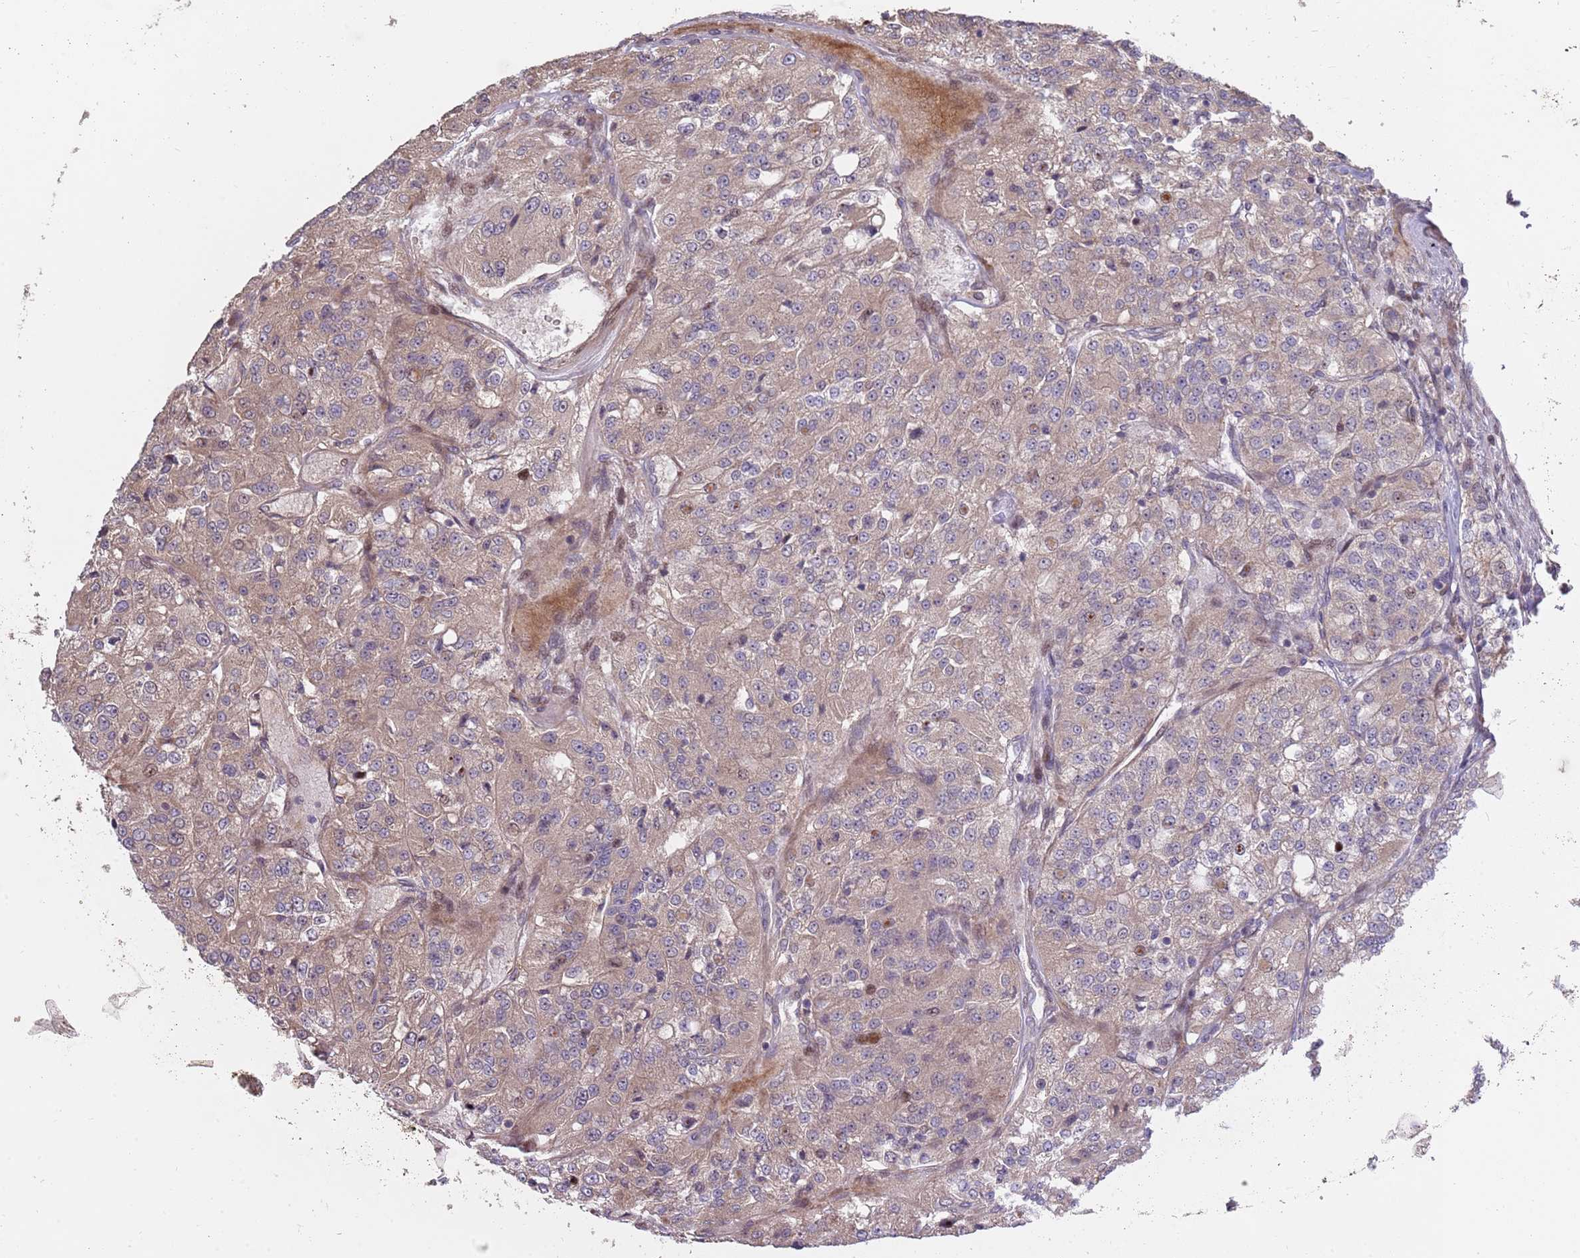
{"staining": {"intensity": "weak", "quantity": "25%-75%", "location": "cytoplasmic/membranous"}, "tissue": "renal cancer", "cell_type": "Tumor cells", "image_type": "cancer", "snomed": [{"axis": "morphology", "description": "Adenocarcinoma, NOS"}, {"axis": "topography", "description": "Kidney"}], "caption": "Tumor cells display weak cytoplasmic/membranous expression in about 25%-75% of cells in renal cancer (adenocarcinoma). (Stains: DAB (3,3'-diaminobenzidine) in brown, nuclei in blue, Microscopy: brightfield microscopy at high magnification).", "gene": "SYNDIG1L", "patient": {"sex": "female", "age": 63}}